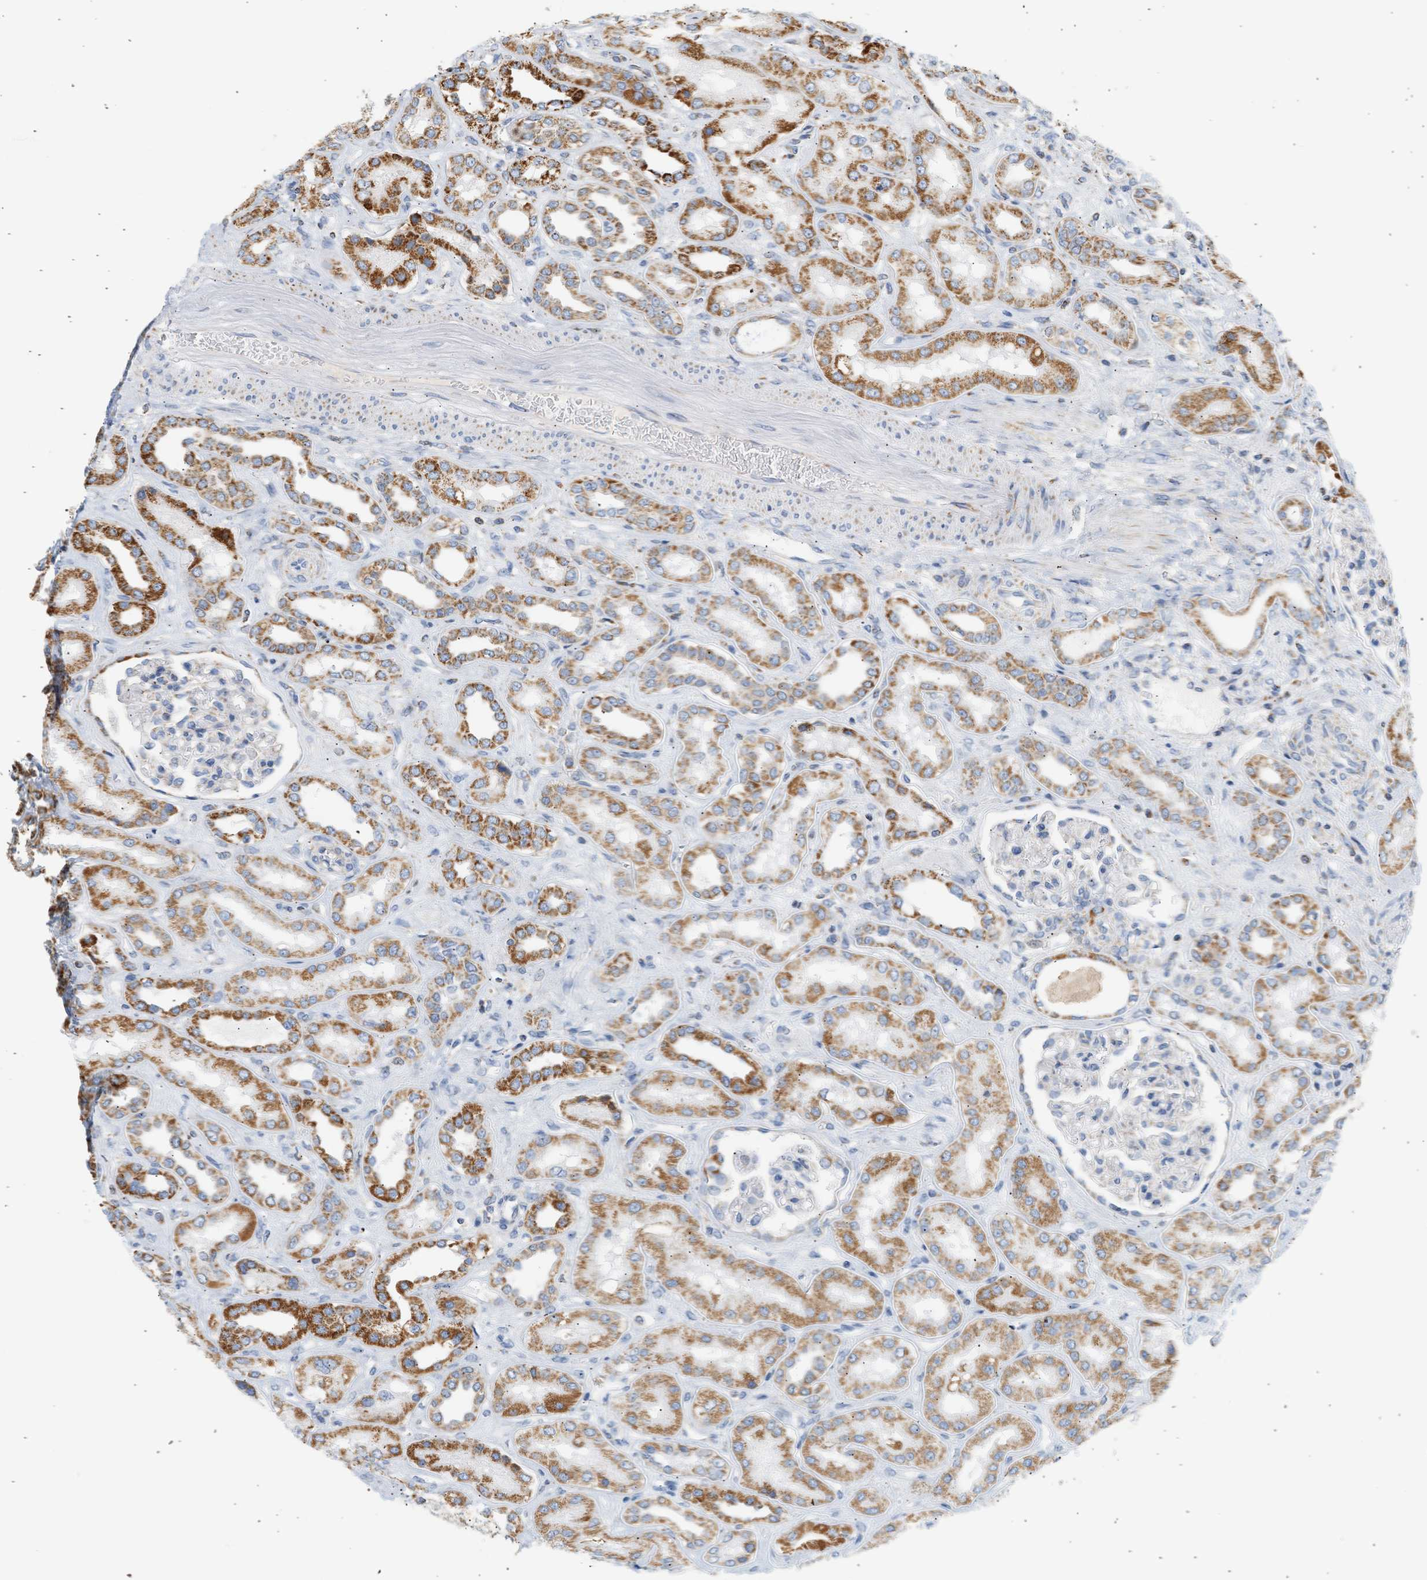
{"staining": {"intensity": "negative", "quantity": "none", "location": "none"}, "tissue": "kidney", "cell_type": "Cells in glomeruli", "image_type": "normal", "snomed": [{"axis": "morphology", "description": "Normal tissue, NOS"}, {"axis": "topography", "description": "Kidney"}], "caption": "Cells in glomeruli show no significant staining in normal kidney. (DAB immunohistochemistry (IHC), high magnification).", "gene": "GRPEL2", "patient": {"sex": "male", "age": 59}}